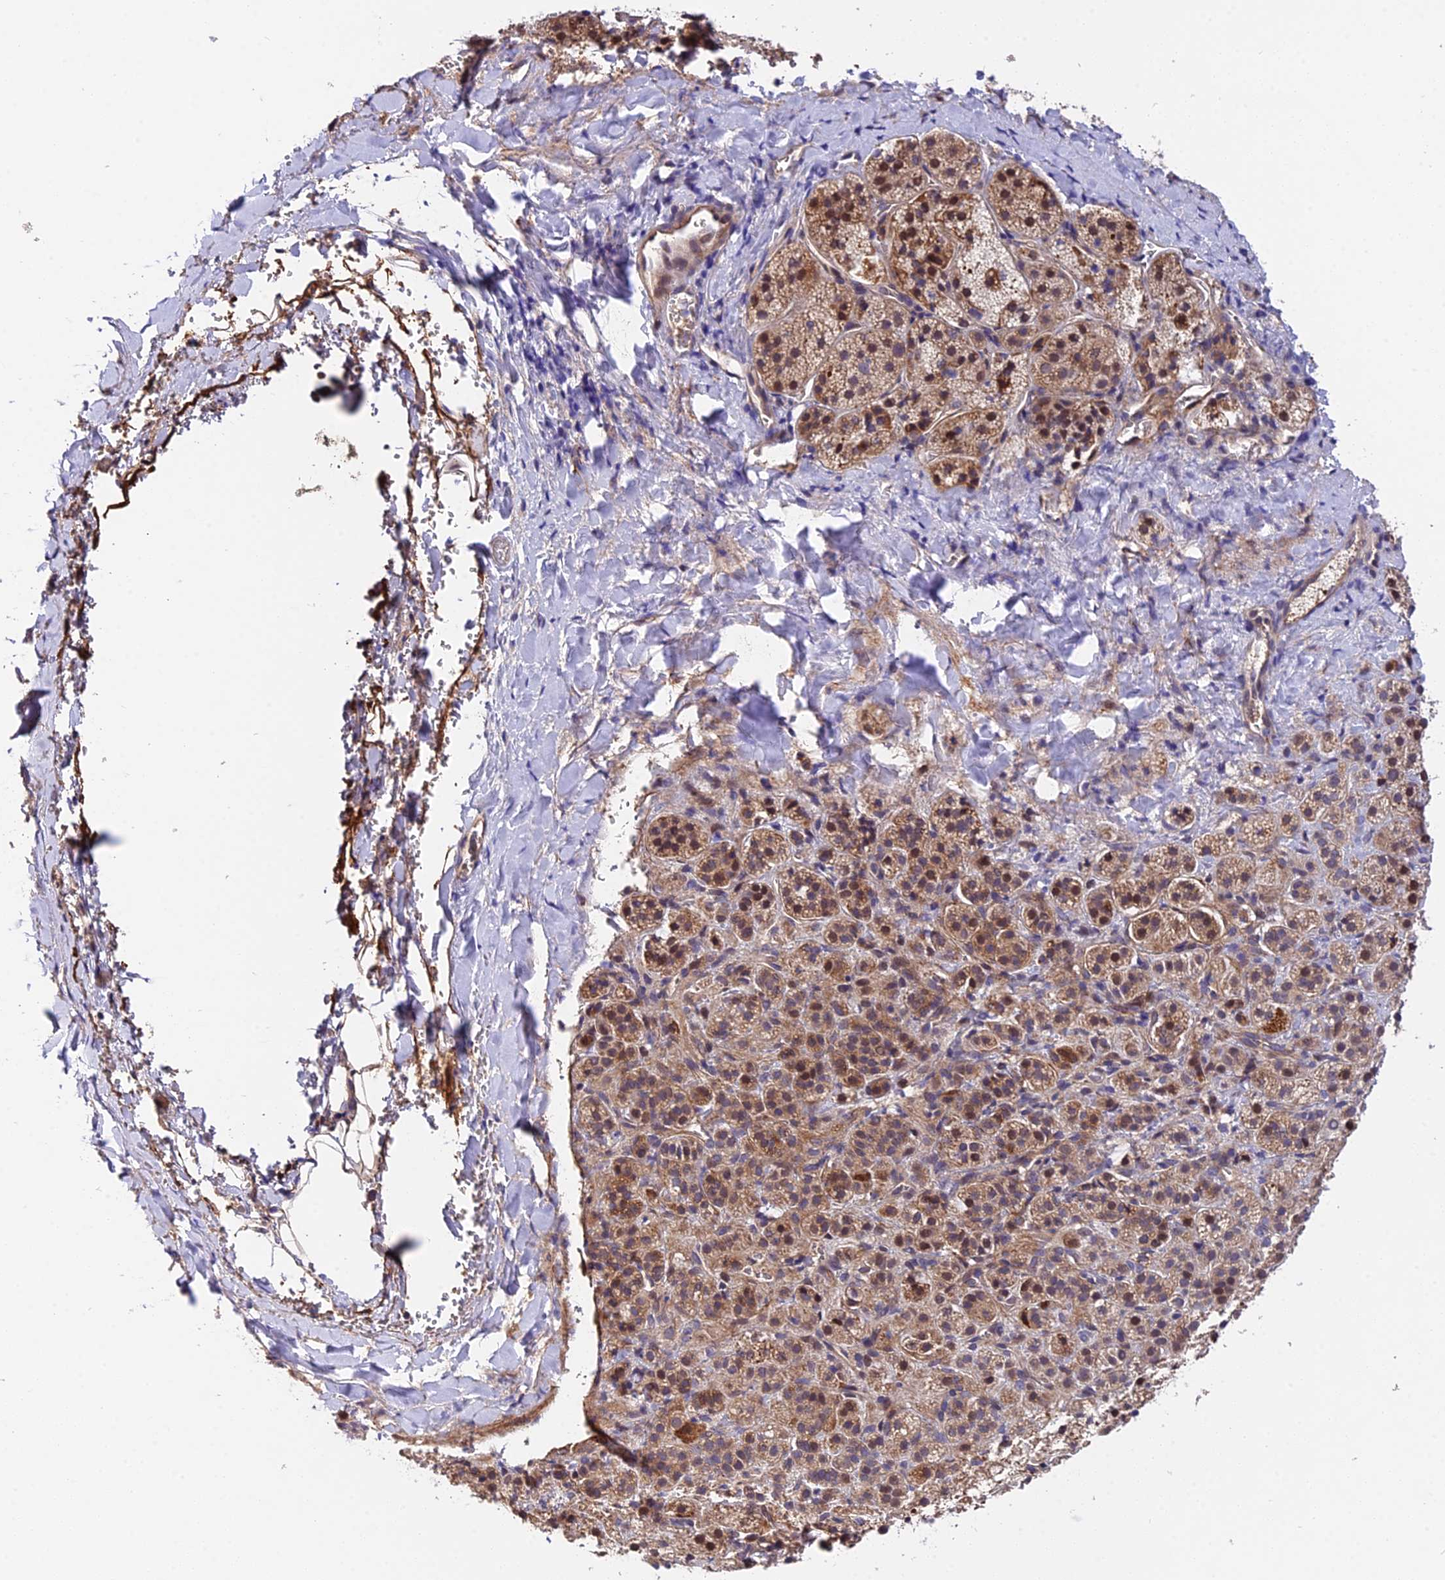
{"staining": {"intensity": "moderate", "quantity": ">75%", "location": "cytoplasmic/membranous"}, "tissue": "adrenal gland", "cell_type": "Glandular cells", "image_type": "normal", "snomed": [{"axis": "morphology", "description": "Normal tissue, NOS"}, {"axis": "topography", "description": "Adrenal gland"}], "caption": "Approximately >75% of glandular cells in benign adrenal gland display moderate cytoplasmic/membranous protein staining as visualized by brown immunohistochemical staining.", "gene": "TRMT1", "patient": {"sex": "female", "age": 44}}